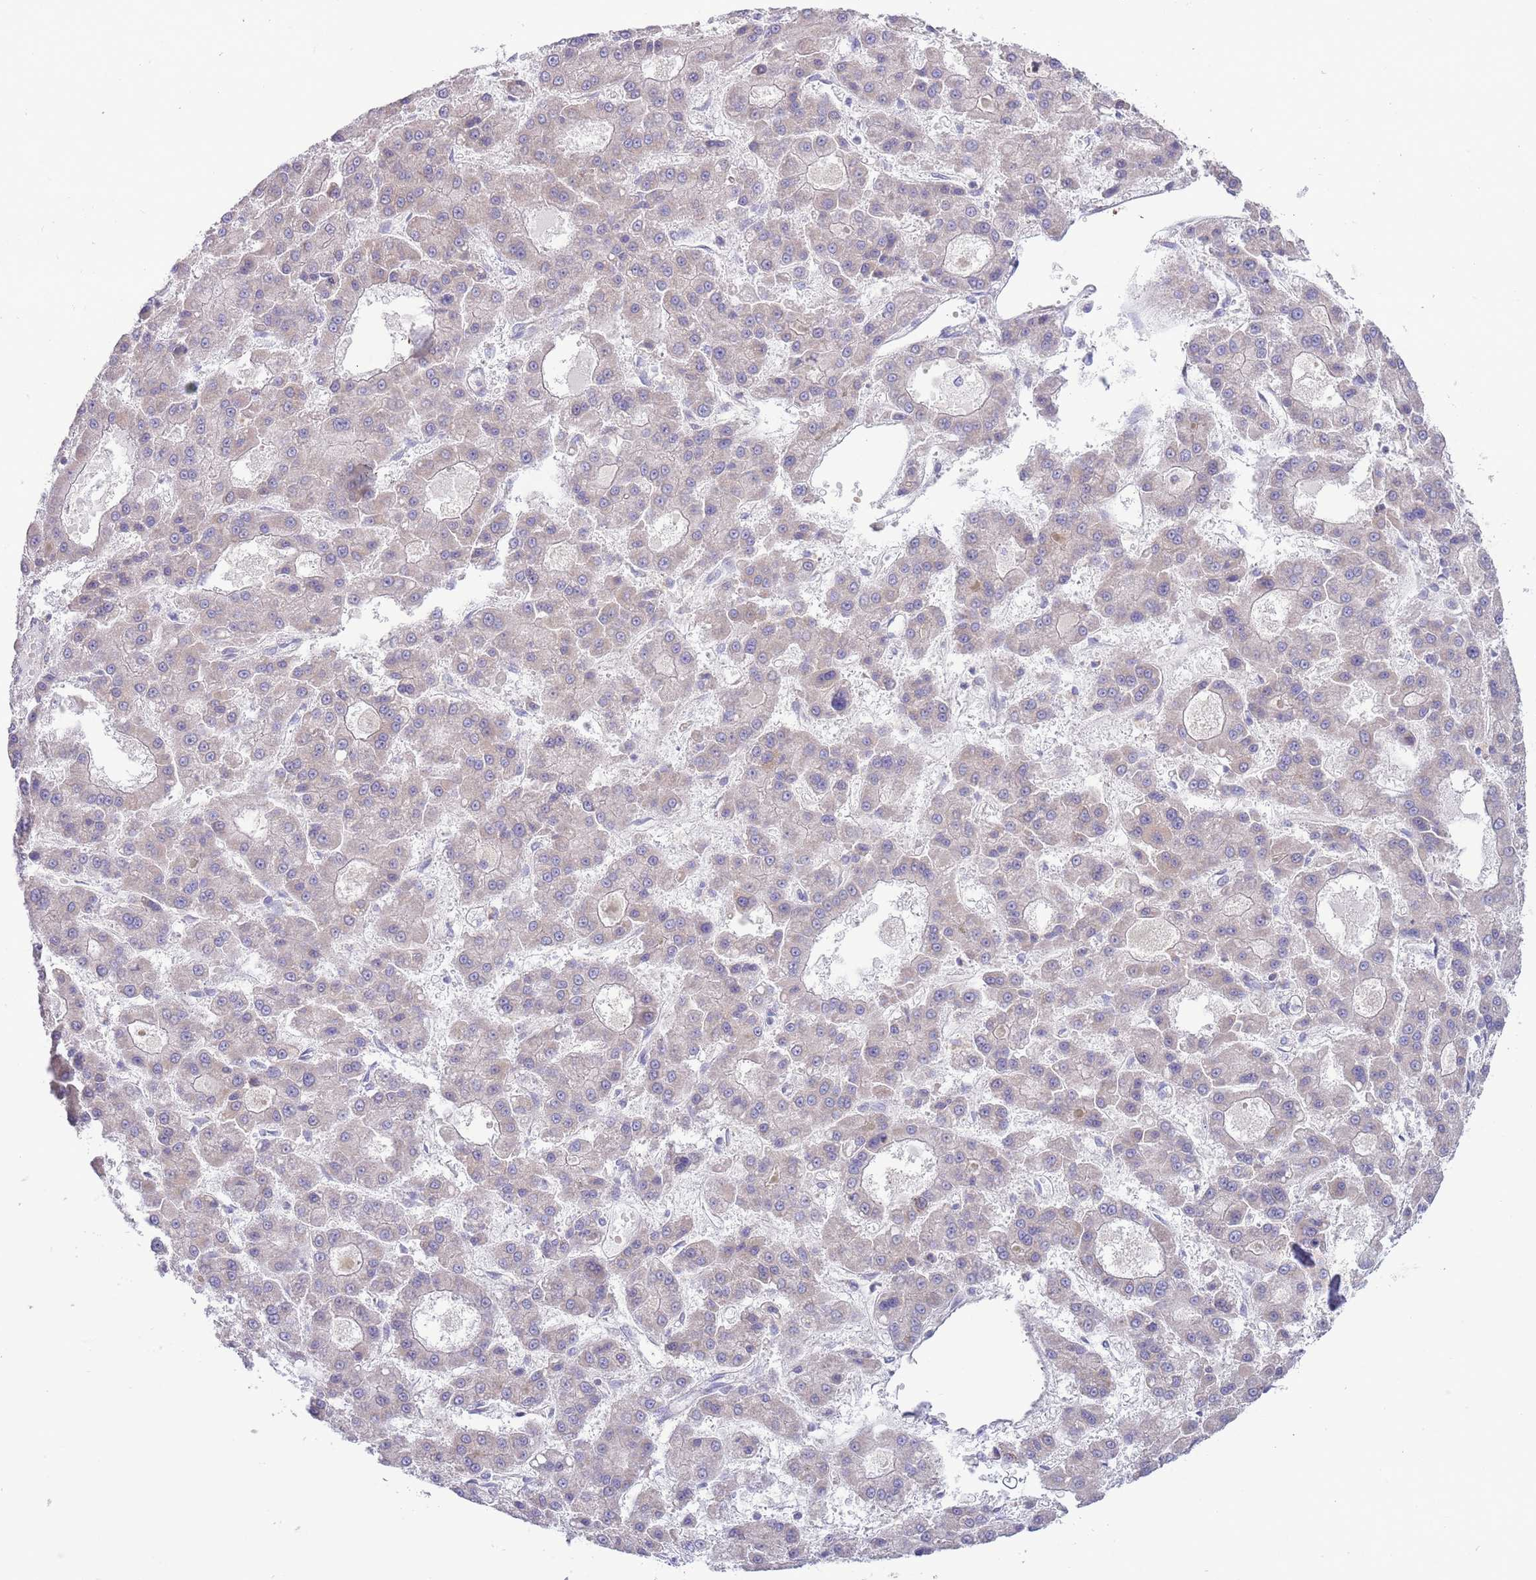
{"staining": {"intensity": "negative", "quantity": "none", "location": "none"}, "tissue": "liver cancer", "cell_type": "Tumor cells", "image_type": "cancer", "snomed": [{"axis": "morphology", "description": "Carcinoma, Hepatocellular, NOS"}, {"axis": "topography", "description": "Liver"}], "caption": "Immunohistochemical staining of liver hepatocellular carcinoma reveals no significant expression in tumor cells.", "gene": "TOMM5", "patient": {"sex": "male", "age": 70}}